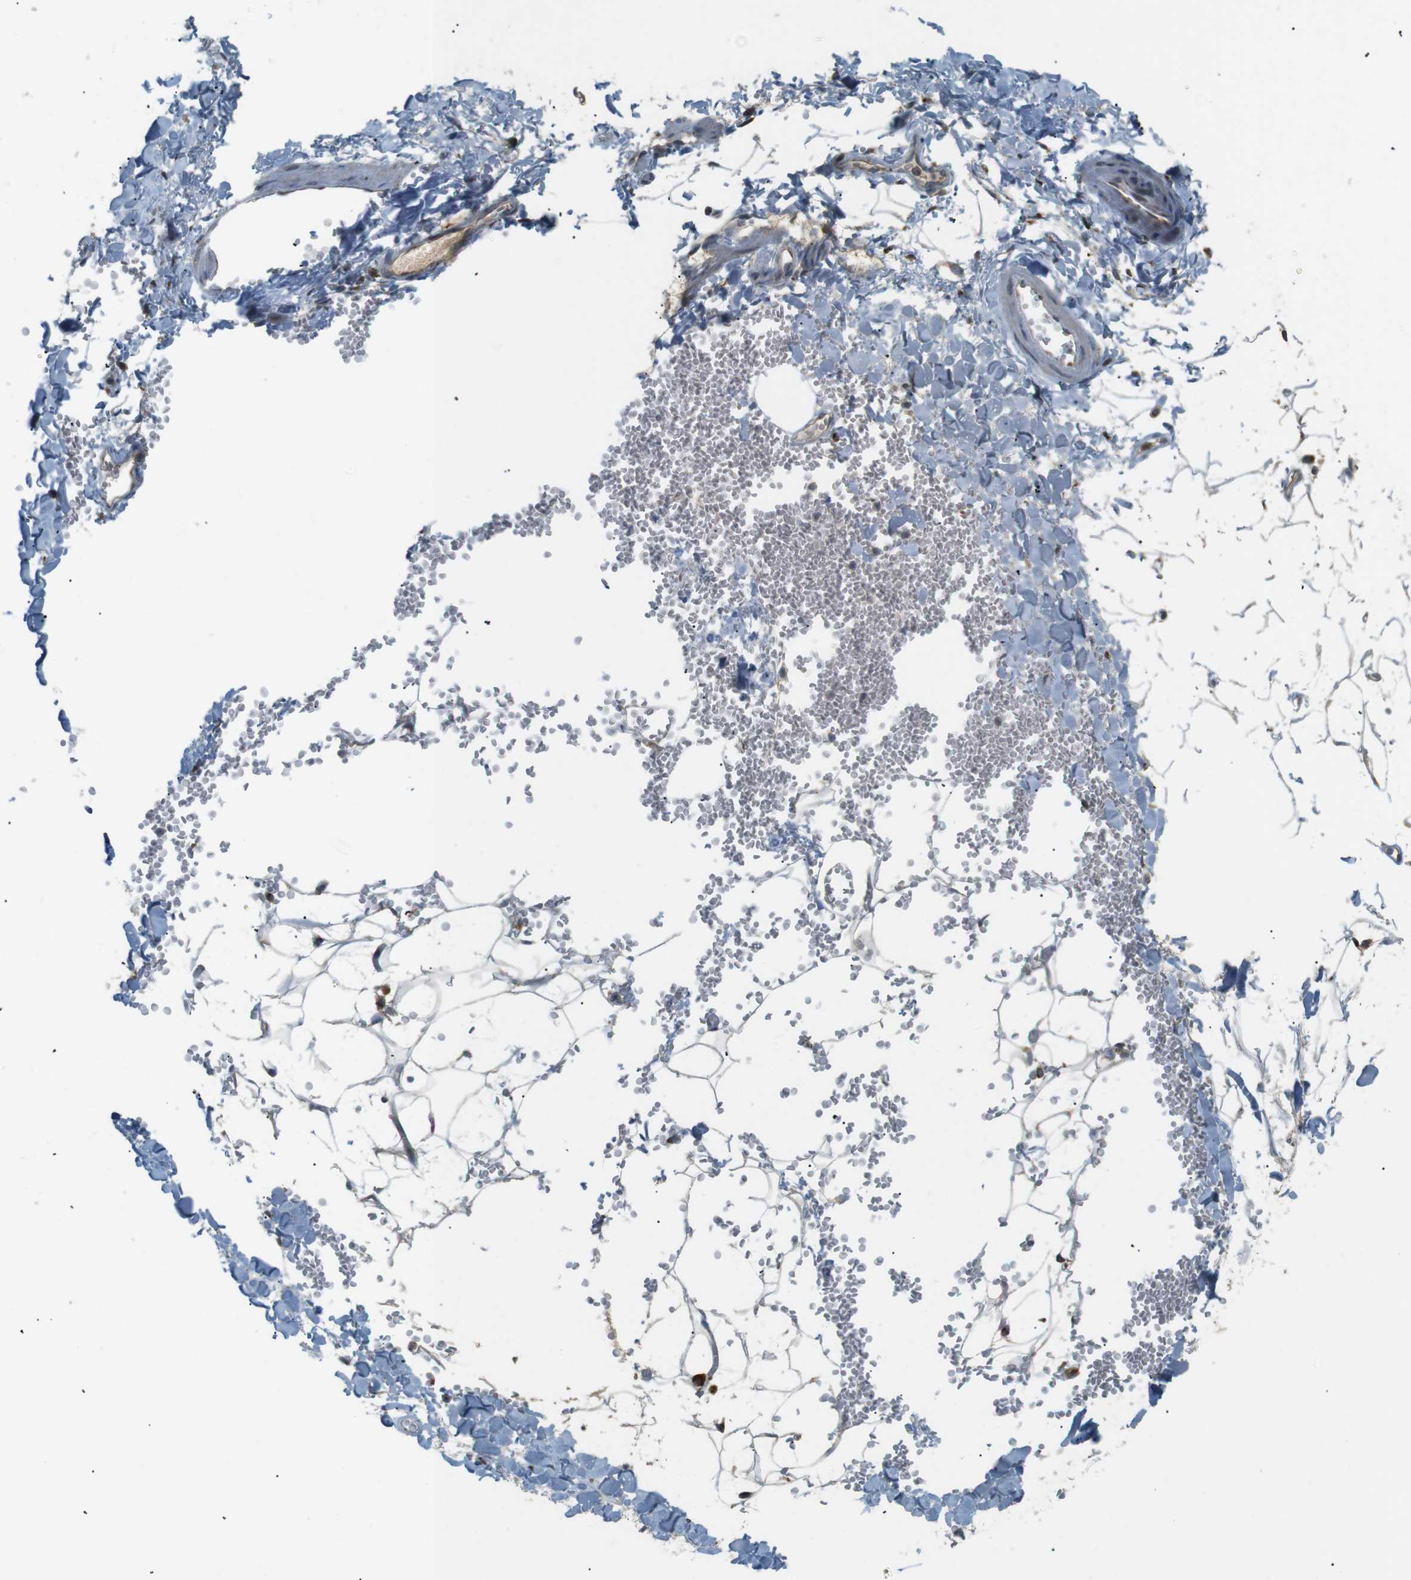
{"staining": {"intensity": "negative", "quantity": "none", "location": "none"}, "tissue": "adipose tissue", "cell_type": "Adipocytes", "image_type": "normal", "snomed": [{"axis": "morphology", "description": "Normal tissue, NOS"}, {"axis": "topography", "description": "Adipose tissue"}, {"axis": "topography", "description": "Peripheral nerve tissue"}], "caption": "Human adipose tissue stained for a protein using IHC displays no staining in adipocytes.", "gene": "TMED4", "patient": {"sex": "male", "age": 52}}